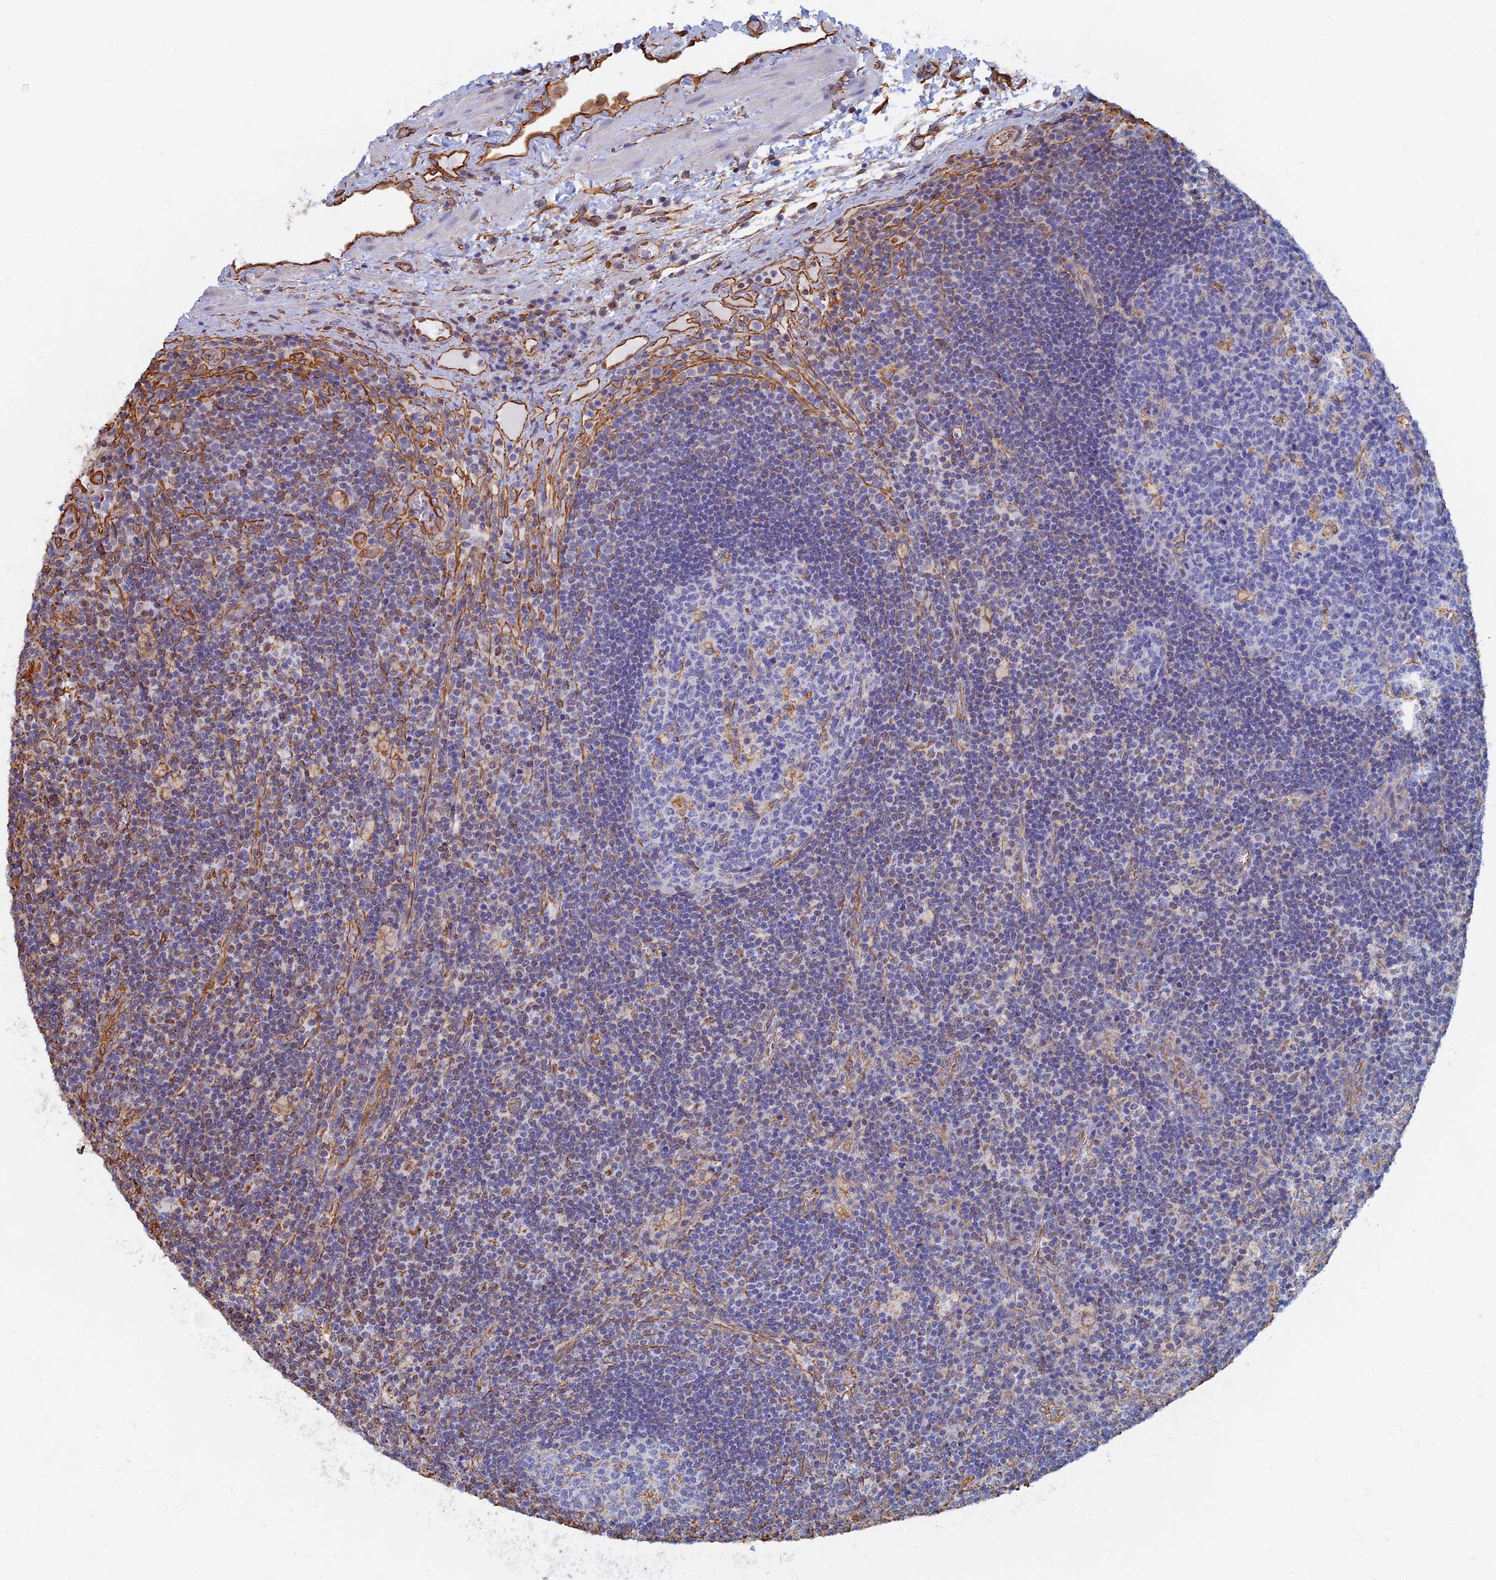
{"staining": {"intensity": "negative", "quantity": "none", "location": "none"}, "tissue": "lymph node", "cell_type": "Germinal center cells", "image_type": "normal", "snomed": [{"axis": "morphology", "description": "Normal tissue, NOS"}, {"axis": "topography", "description": "Lymph node"}], "caption": "DAB (3,3'-diaminobenzidine) immunohistochemical staining of normal human lymph node displays no significant staining in germinal center cells.", "gene": "RMC1", "patient": {"sex": "male", "age": 58}}